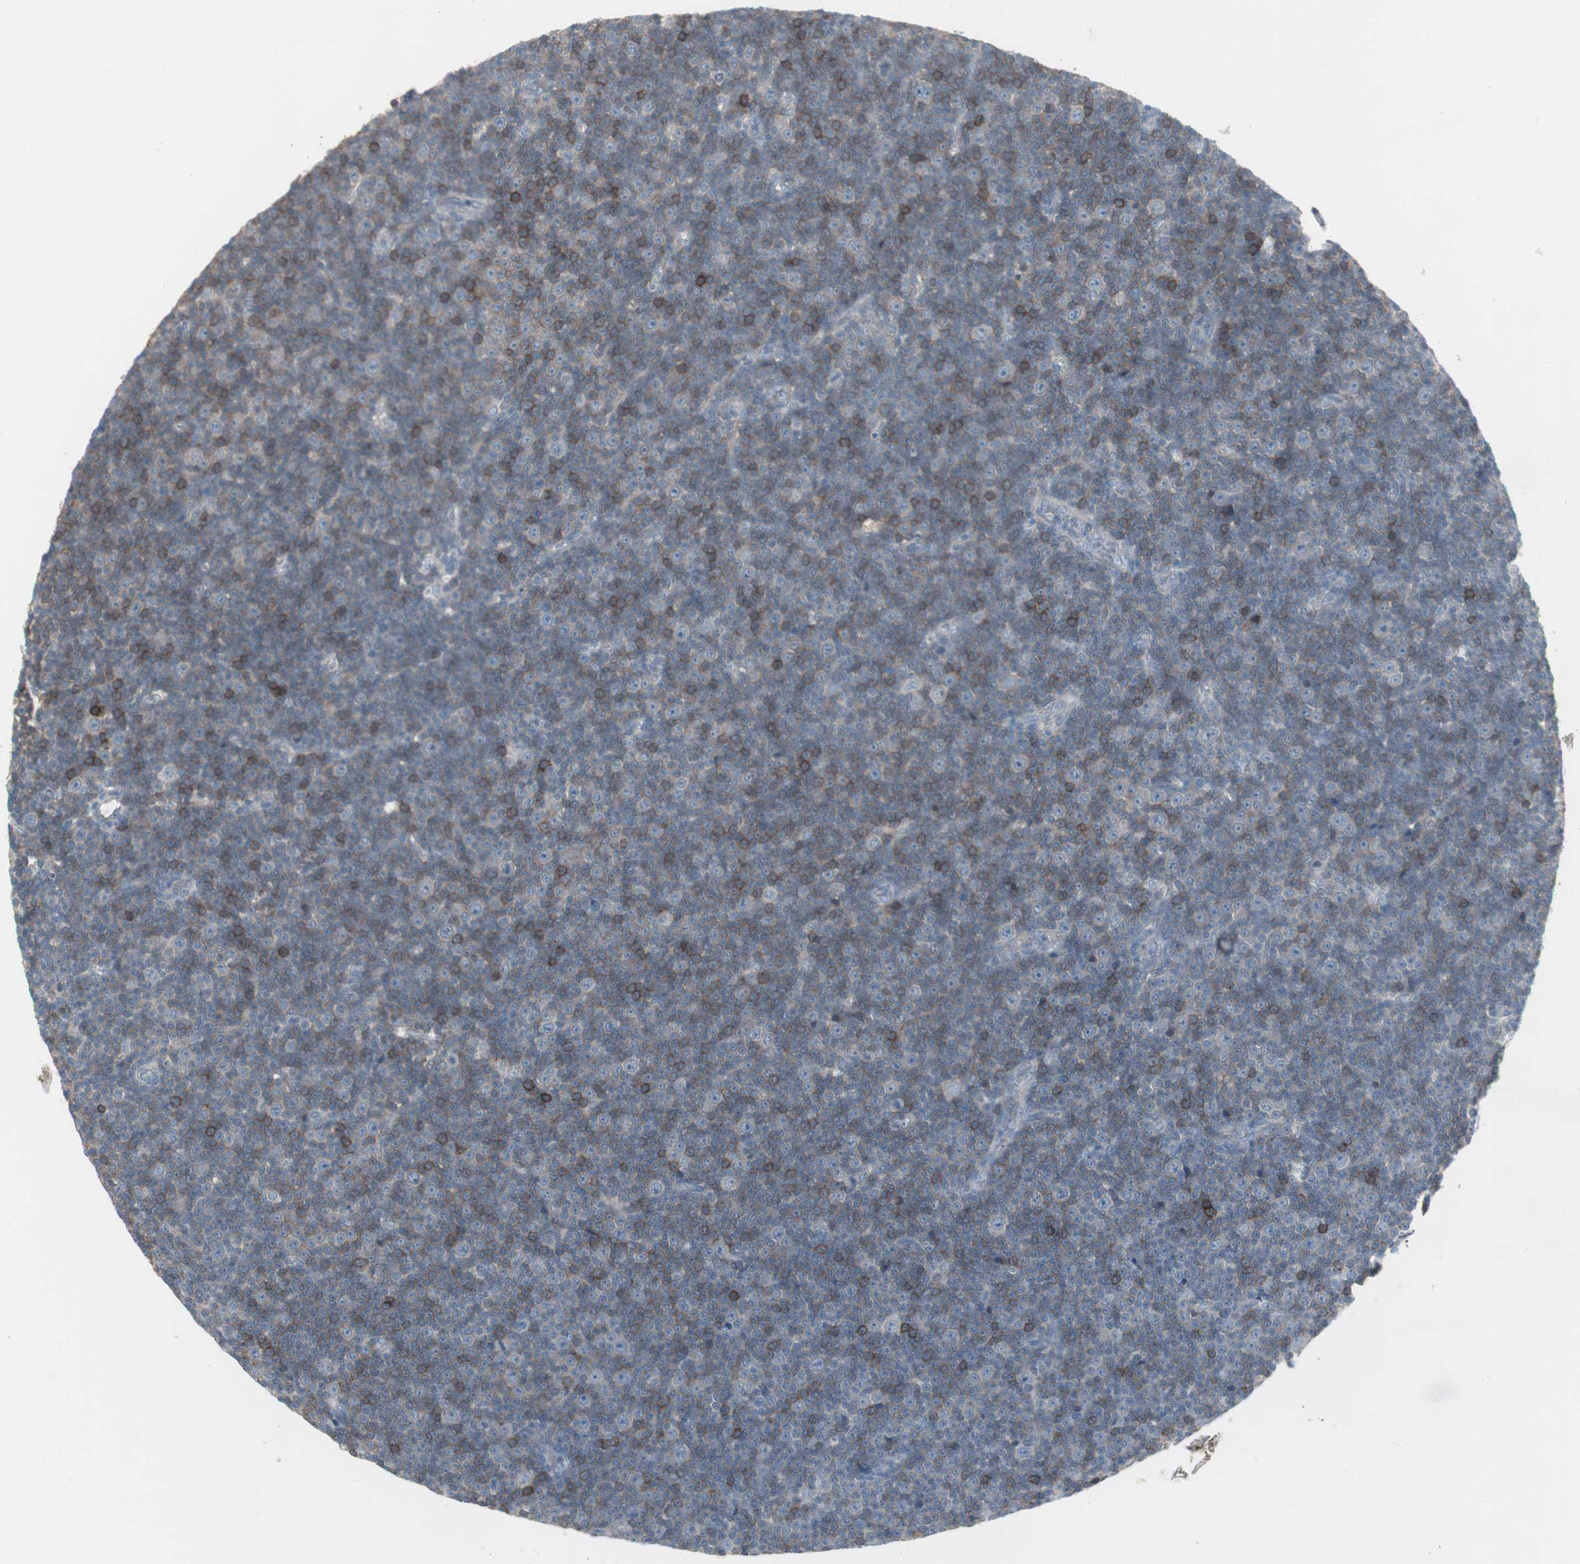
{"staining": {"intensity": "weak", "quantity": "25%-75%", "location": "cytoplasmic/membranous"}, "tissue": "lymphoma", "cell_type": "Tumor cells", "image_type": "cancer", "snomed": [{"axis": "morphology", "description": "Malignant lymphoma, non-Hodgkin's type, Low grade"}, {"axis": "topography", "description": "Lymph node"}], "caption": "DAB (3,3'-diaminobenzidine) immunohistochemical staining of lymphoma exhibits weak cytoplasmic/membranous protein expression in approximately 25%-75% of tumor cells.", "gene": "ZSCAN32", "patient": {"sex": "female", "age": 67}}